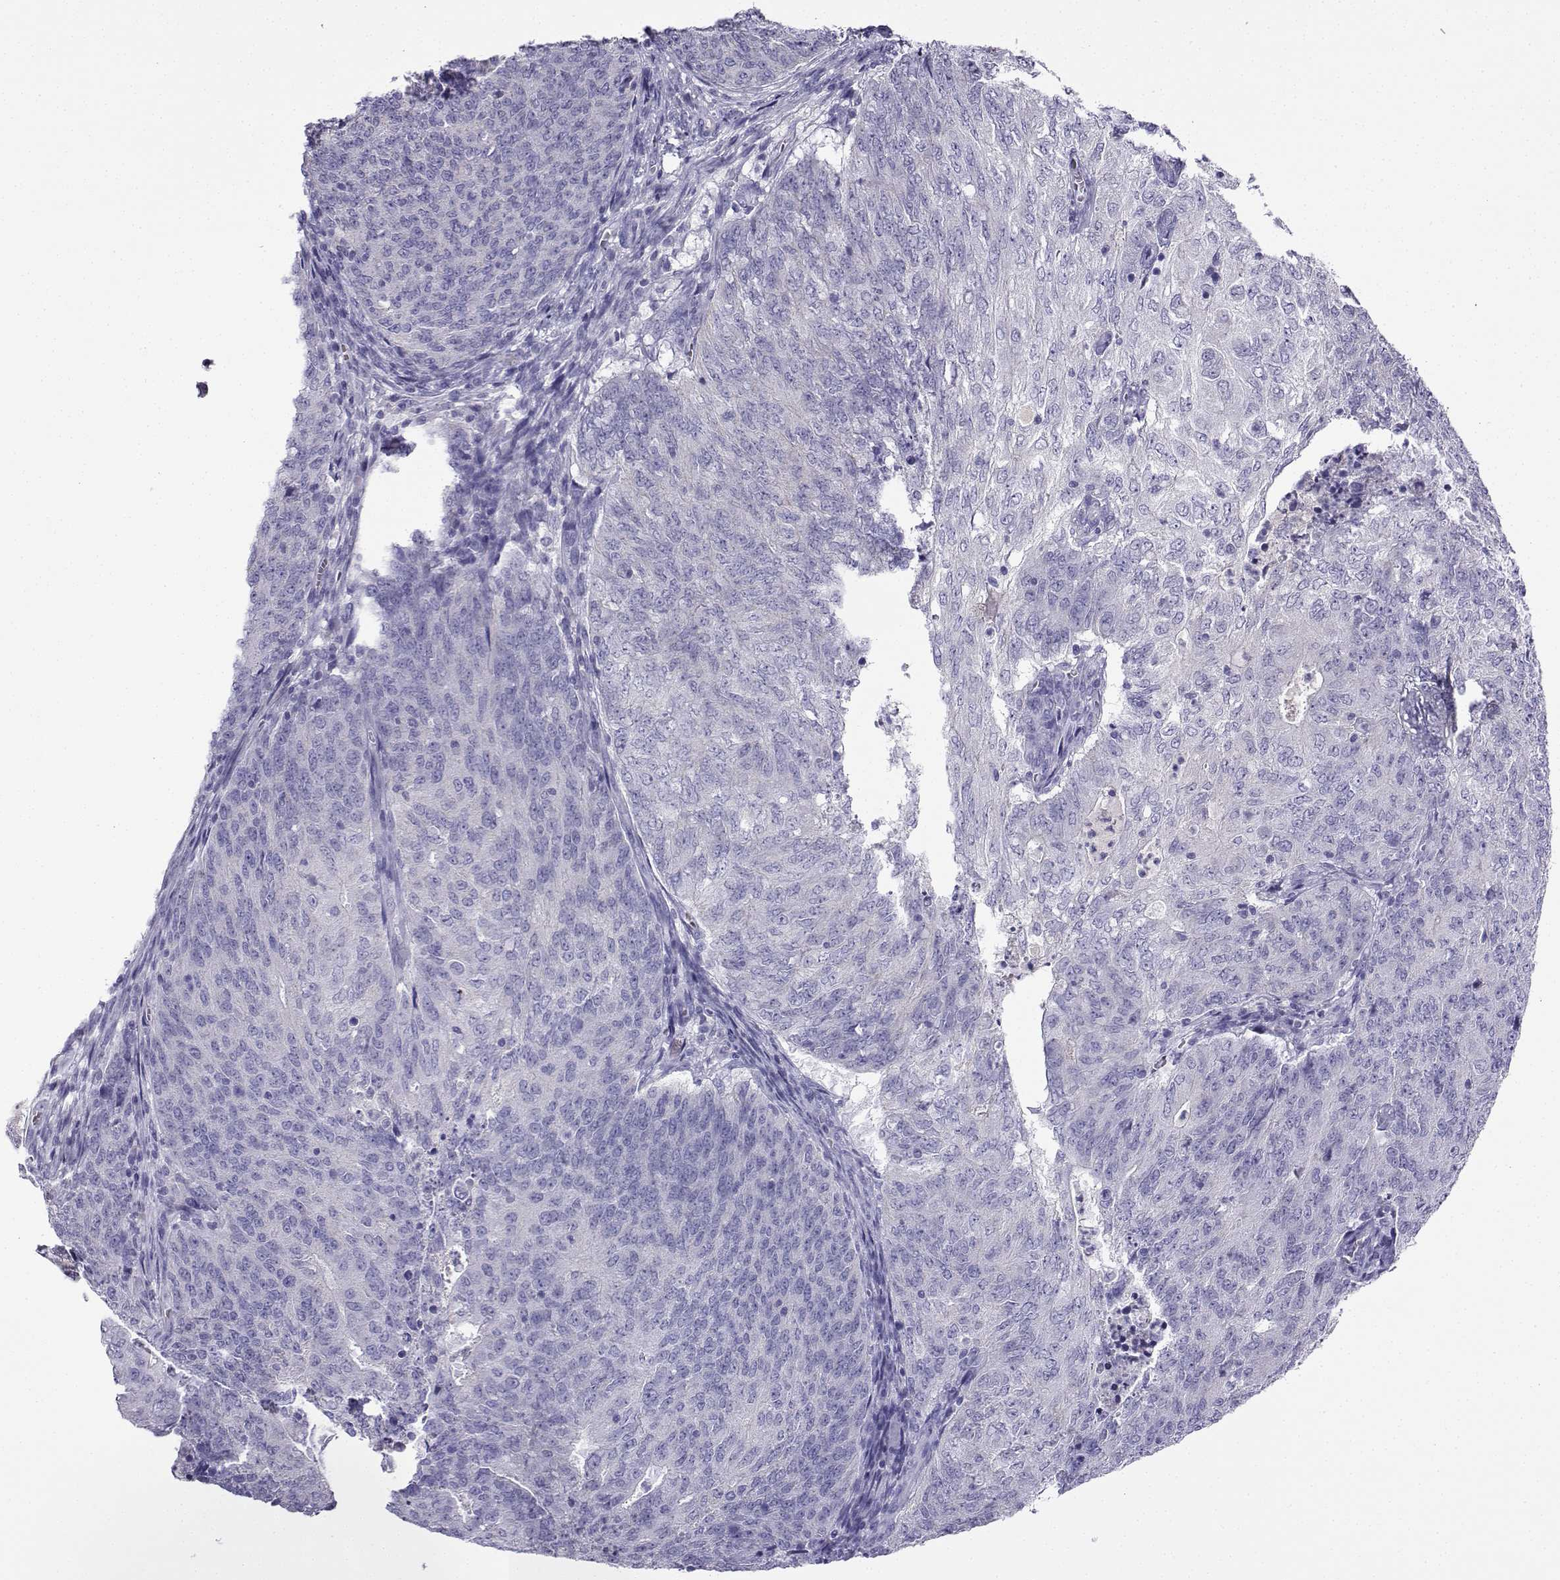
{"staining": {"intensity": "negative", "quantity": "none", "location": "none"}, "tissue": "endometrial cancer", "cell_type": "Tumor cells", "image_type": "cancer", "snomed": [{"axis": "morphology", "description": "Adenocarcinoma, NOS"}, {"axis": "topography", "description": "Endometrium"}], "caption": "An image of human adenocarcinoma (endometrial) is negative for staining in tumor cells. (DAB IHC with hematoxylin counter stain).", "gene": "LINGO1", "patient": {"sex": "female", "age": 82}}